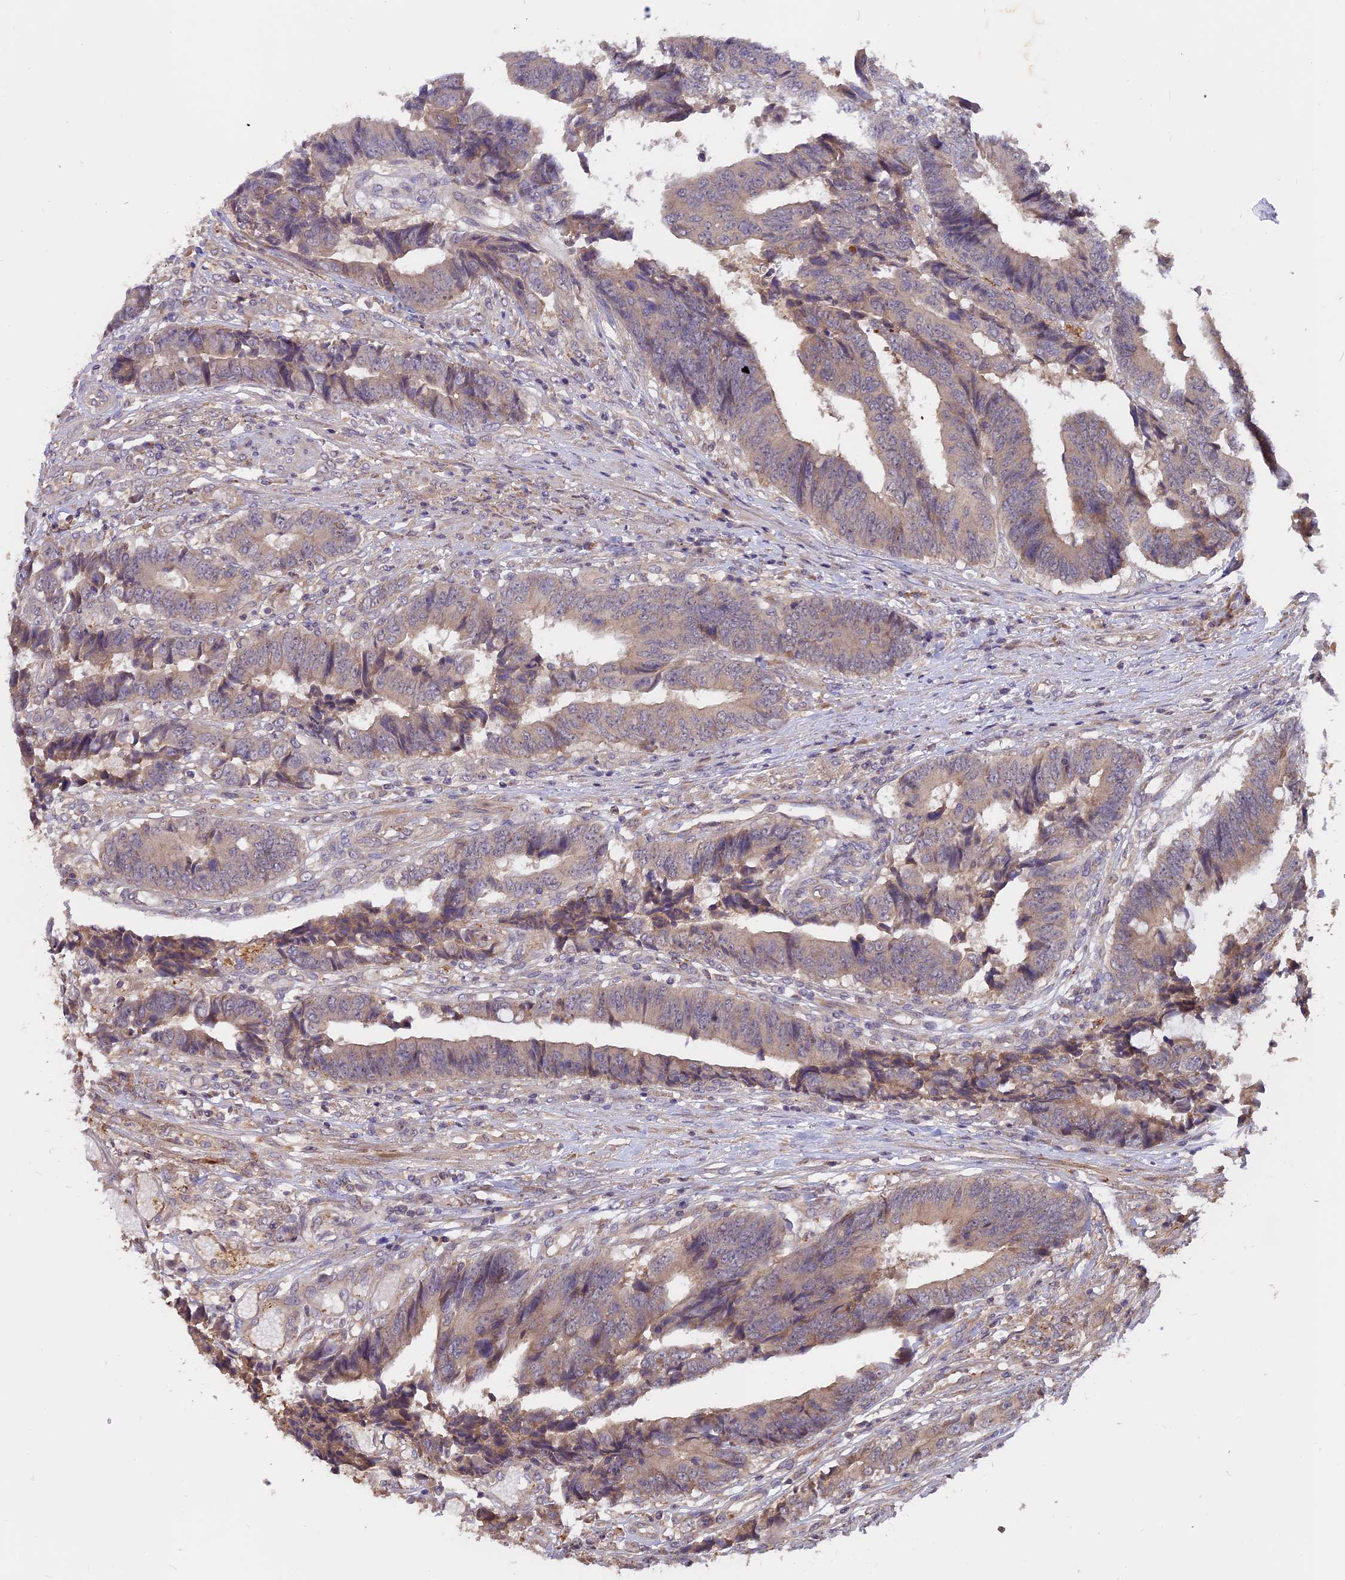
{"staining": {"intensity": "weak", "quantity": "<25%", "location": "cytoplasmic/membranous"}, "tissue": "colorectal cancer", "cell_type": "Tumor cells", "image_type": "cancer", "snomed": [{"axis": "morphology", "description": "Adenocarcinoma, NOS"}, {"axis": "topography", "description": "Rectum"}], "caption": "Immunohistochemistry (IHC) photomicrograph of neoplastic tissue: colorectal adenocarcinoma stained with DAB (3,3'-diaminobenzidine) exhibits no significant protein expression in tumor cells. The staining was performed using DAB (3,3'-diaminobenzidine) to visualize the protein expression in brown, while the nuclei were stained in blue with hematoxylin (Magnification: 20x).", "gene": "MEMO1", "patient": {"sex": "male", "age": 84}}